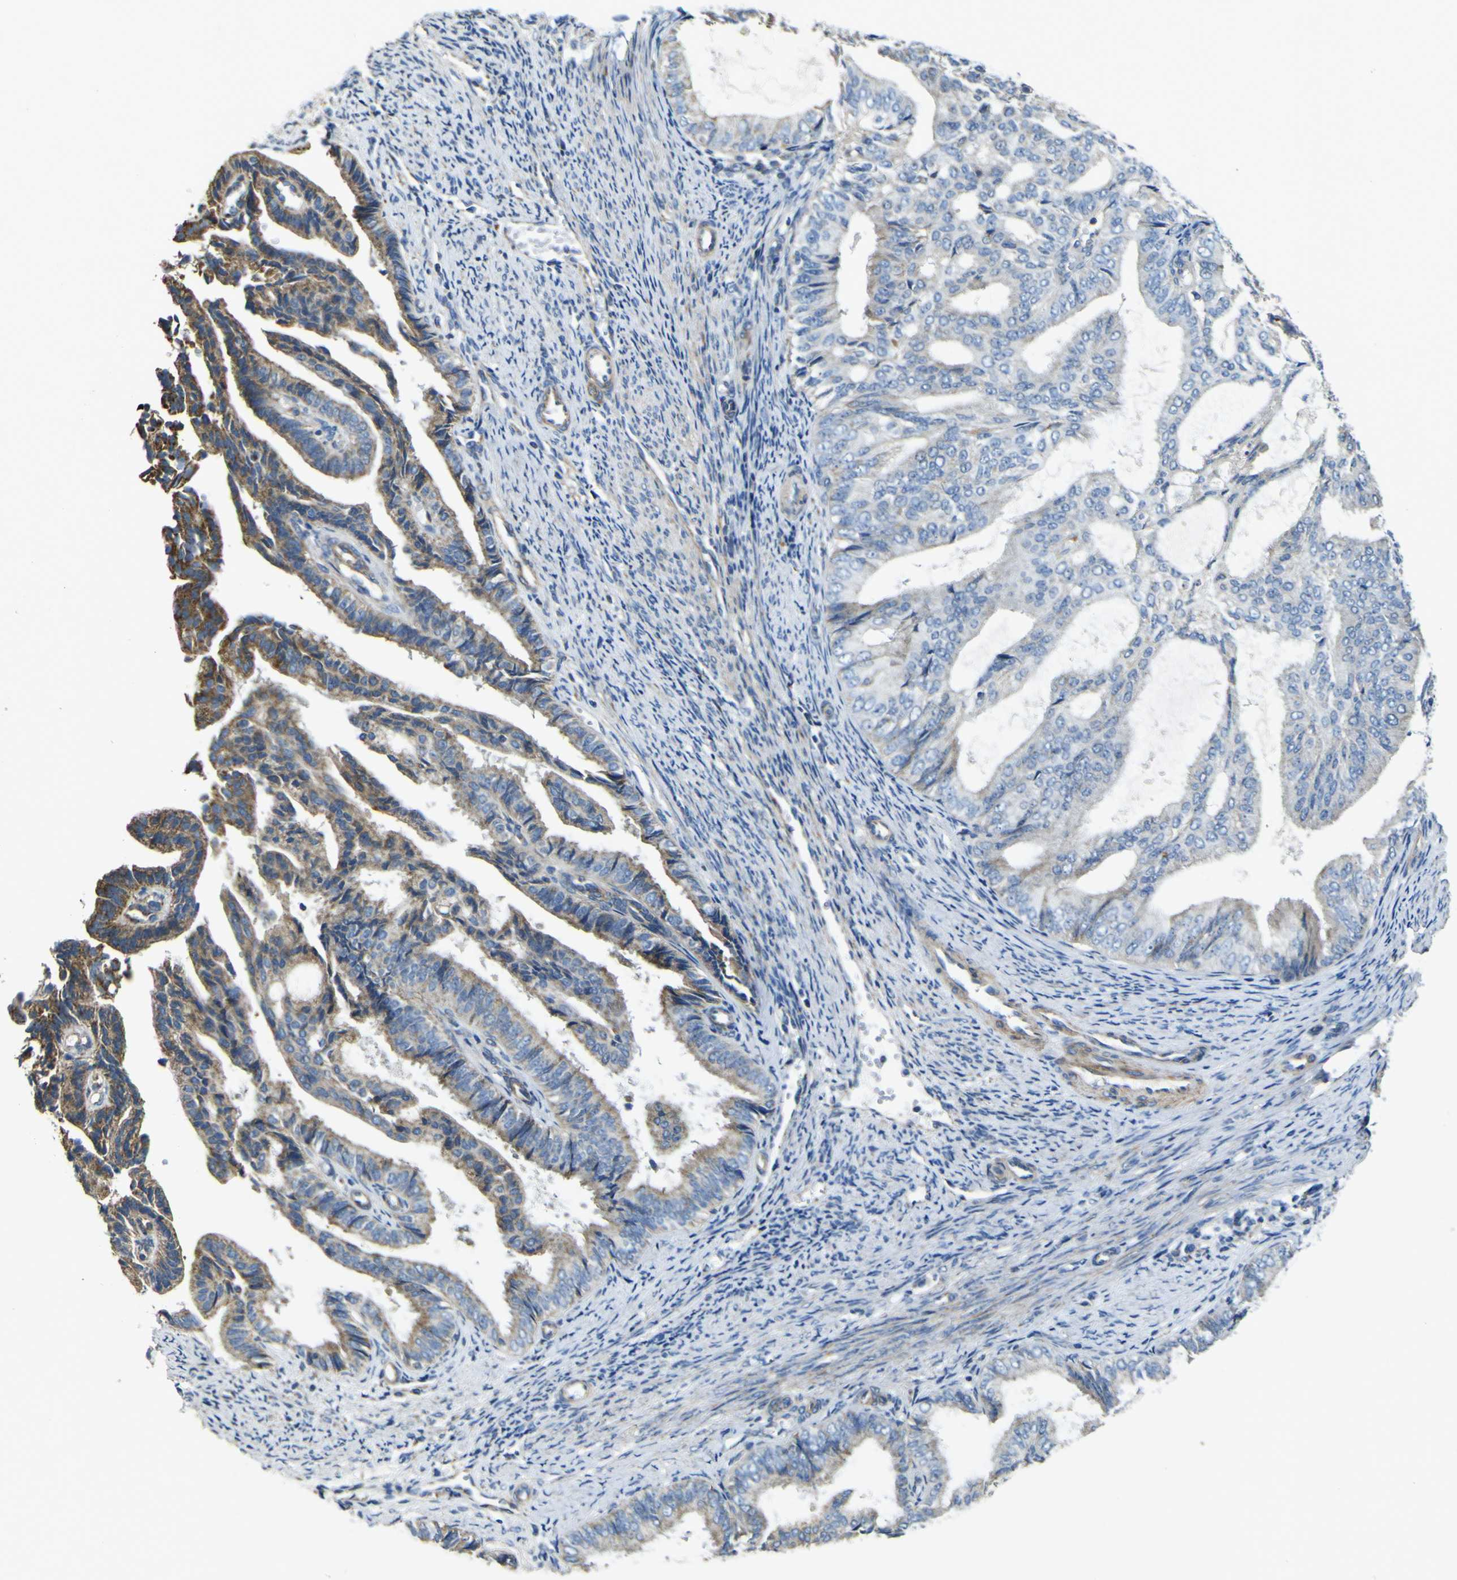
{"staining": {"intensity": "moderate", "quantity": "<25%", "location": "cytoplasmic/membranous"}, "tissue": "endometrial cancer", "cell_type": "Tumor cells", "image_type": "cancer", "snomed": [{"axis": "morphology", "description": "Adenocarcinoma, NOS"}, {"axis": "topography", "description": "Endometrium"}], "caption": "Brown immunohistochemical staining in human endometrial adenocarcinoma exhibits moderate cytoplasmic/membranous positivity in about <25% of tumor cells.", "gene": "ALDH18A1", "patient": {"sex": "female", "age": 58}}